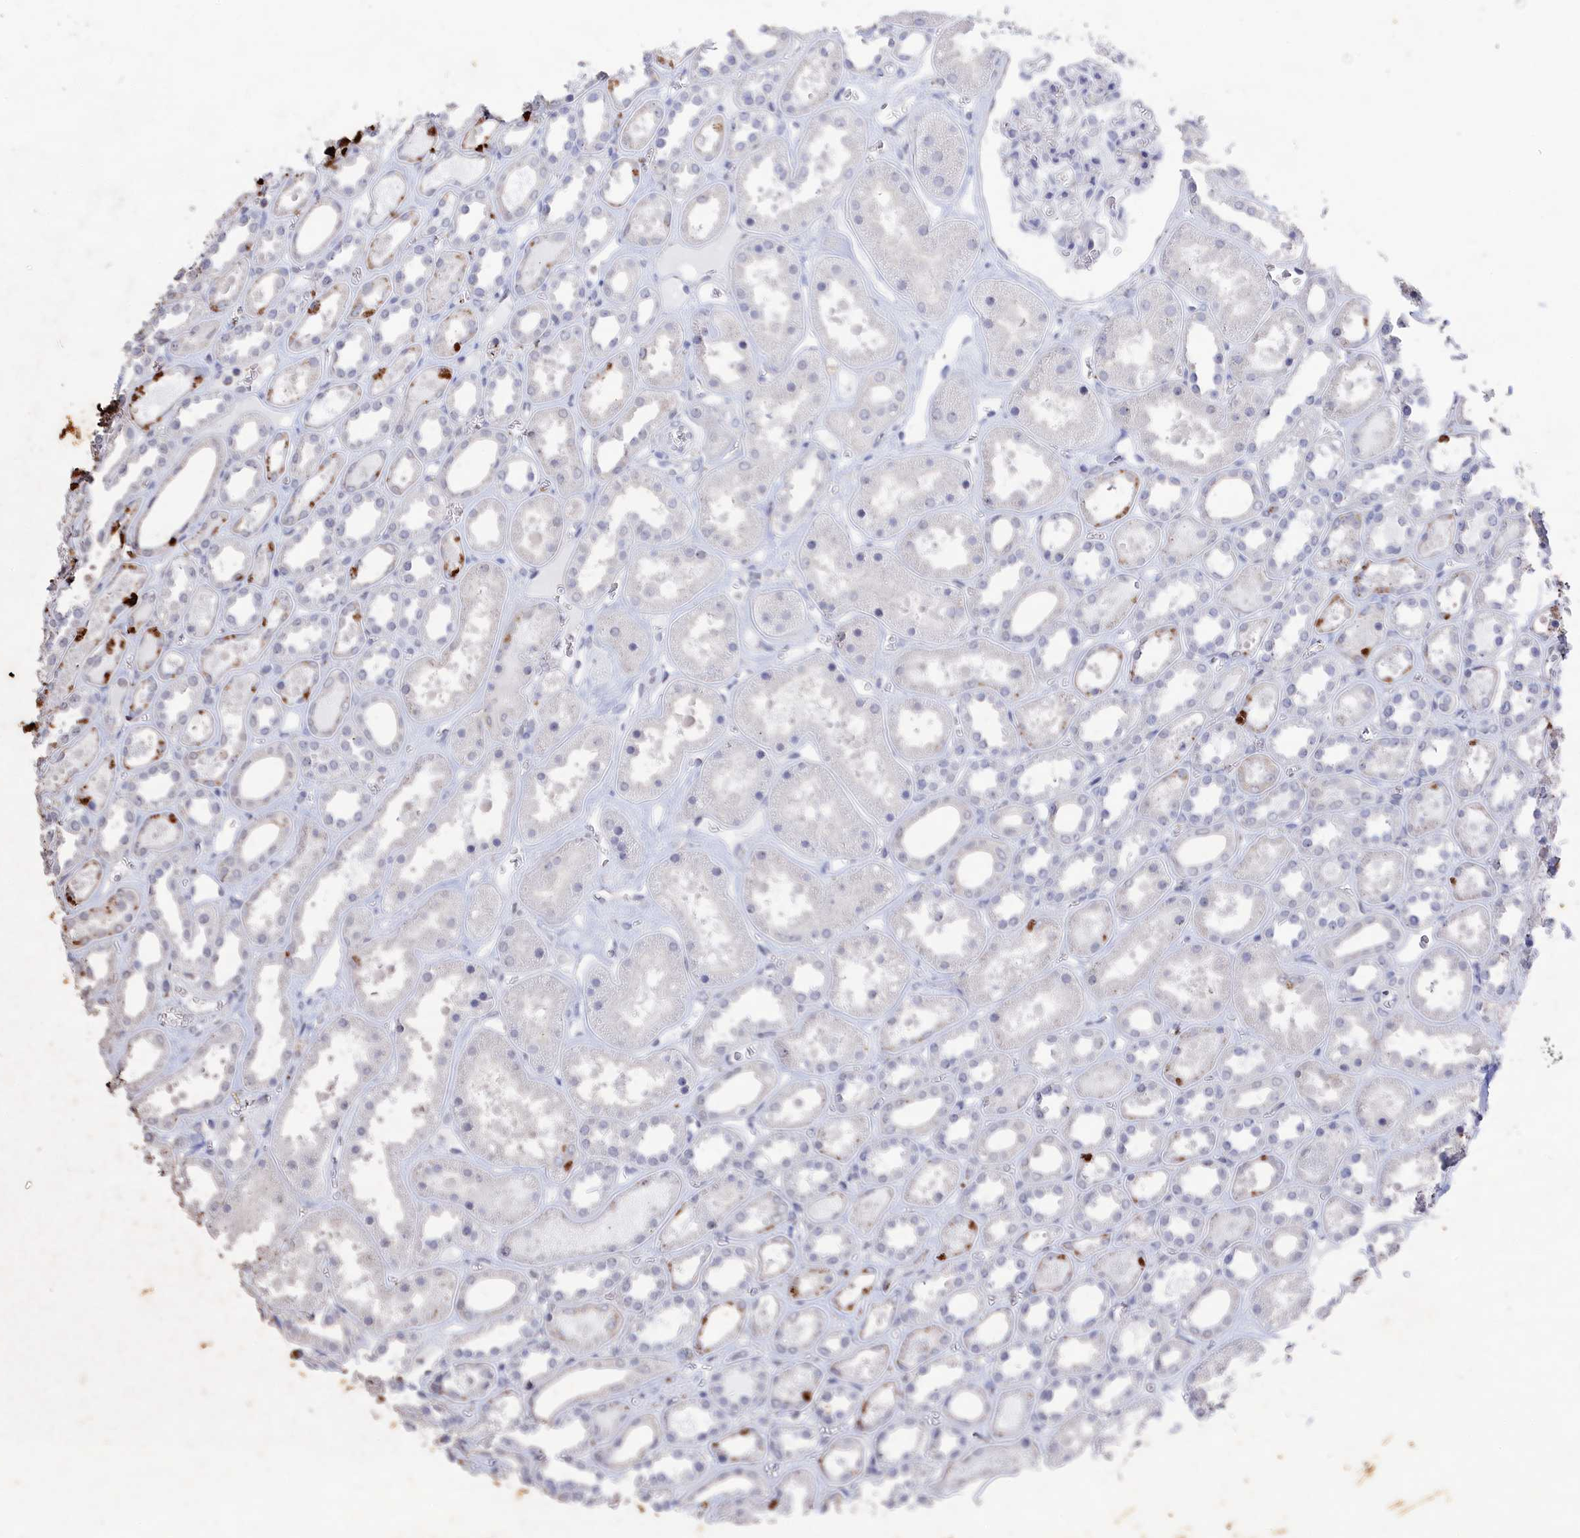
{"staining": {"intensity": "negative", "quantity": "none", "location": "none"}, "tissue": "kidney", "cell_type": "Cells in glomeruli", "image_type": "normal", "snomed": [{"axis": "morphology", "description": "Normal tissue, NOS"}, {"axis": "topography", "description": "Kidney"}], "caption": "This is an immunohistochemistry micrograph of benign human kidney. There is no expression in cells in glomeruli.", "gene": "SEMG2", "patient": {"sex": "female", "age": 41}}